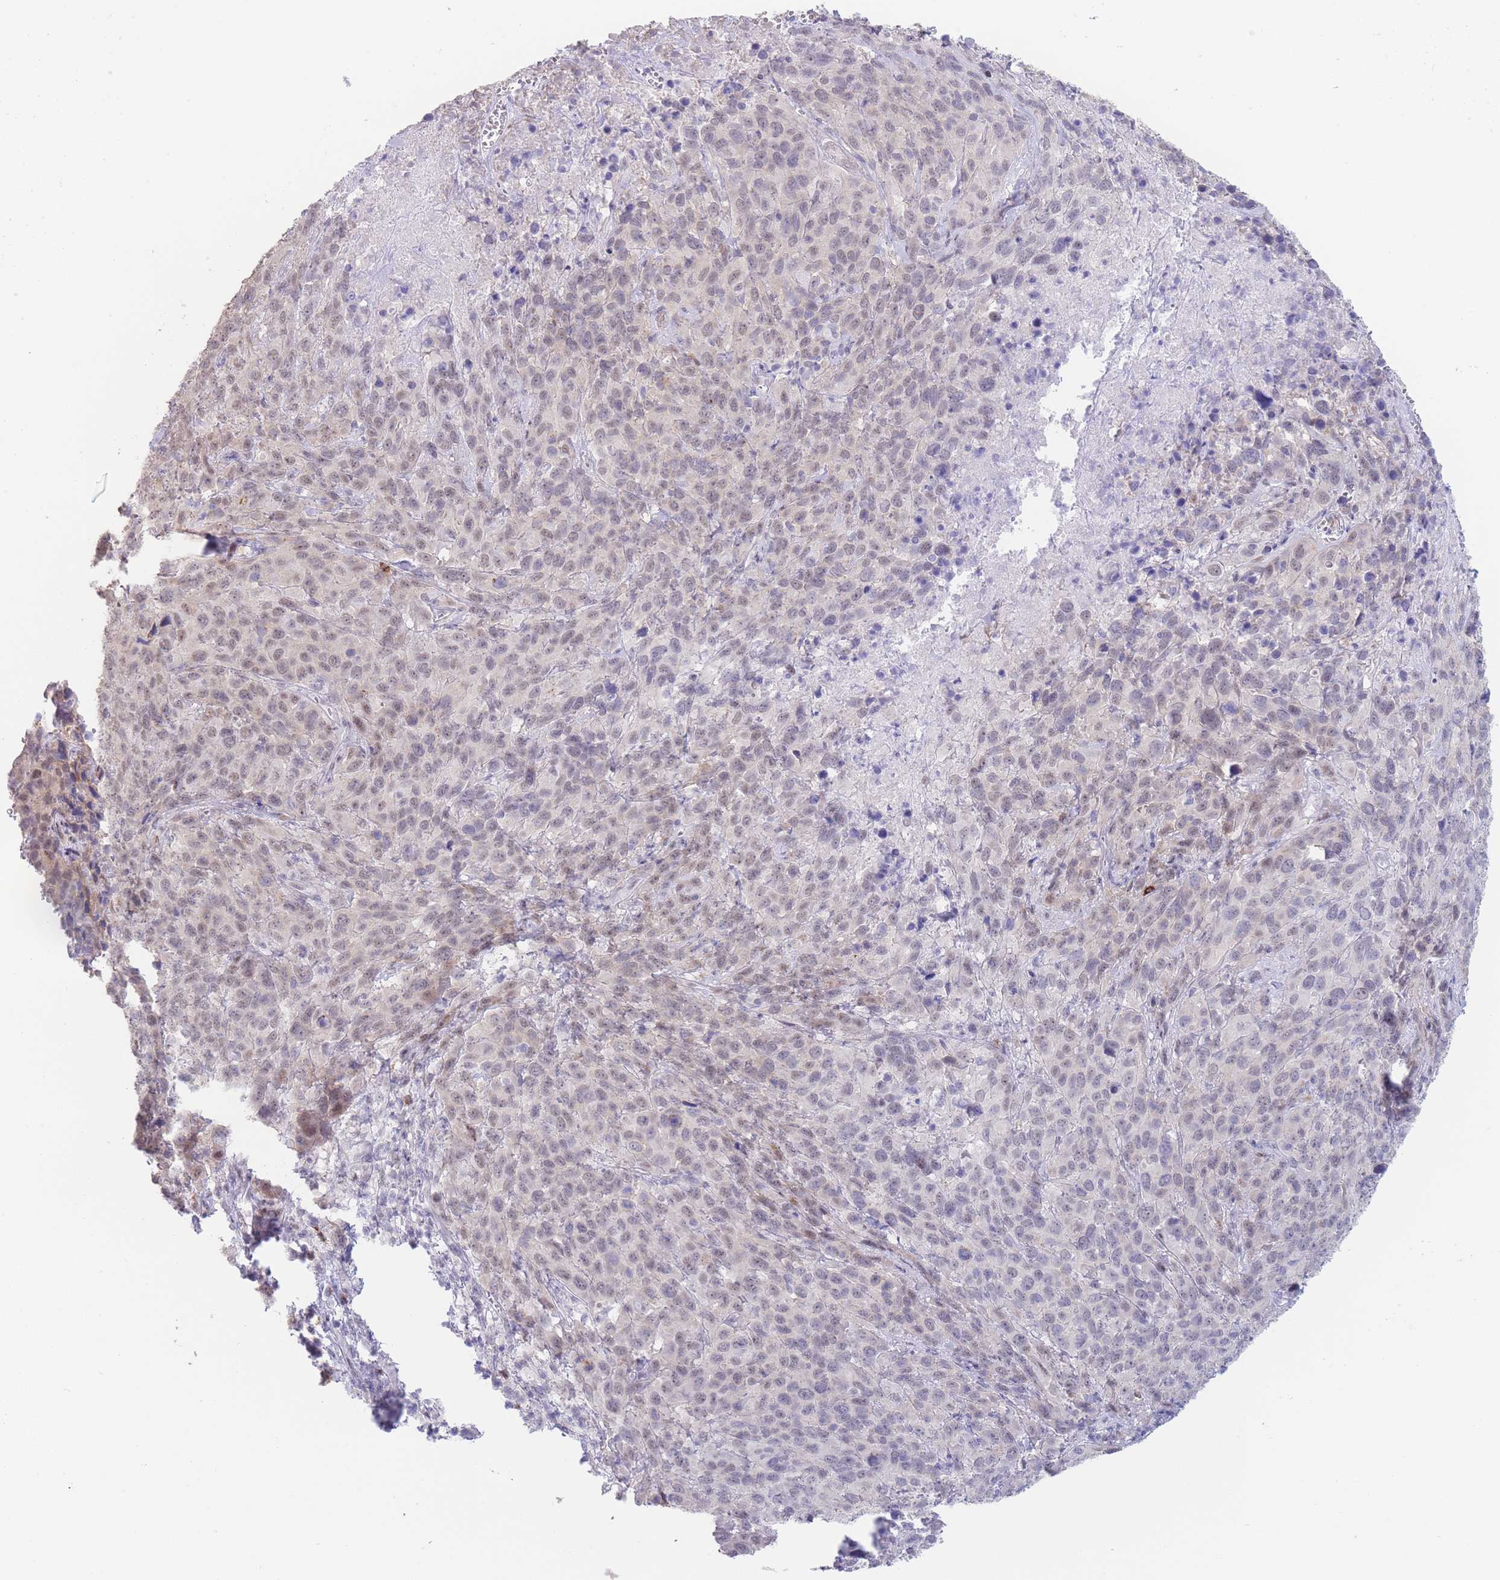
{"staining": {"intensity": "weak", "quantity": "<25%", "location": "nuclear"}, "tissue": "cervical cancer", "cell_type": "Tumor cells", "image_type": "cancer", "snomed": [{"axis": "morphology", "description": "Squamous cell carcinoma, NOS"}, {"axis": "topography", "description": "Cervix"}], "caption": "DAB (3,3'-diaminobenzidine) immunohistochemical staining of cervical cancer demonstrates no significant positivity in tumor cells.", "gene": "ASAP3", "patient": {"sex": "female", "age": 51}}